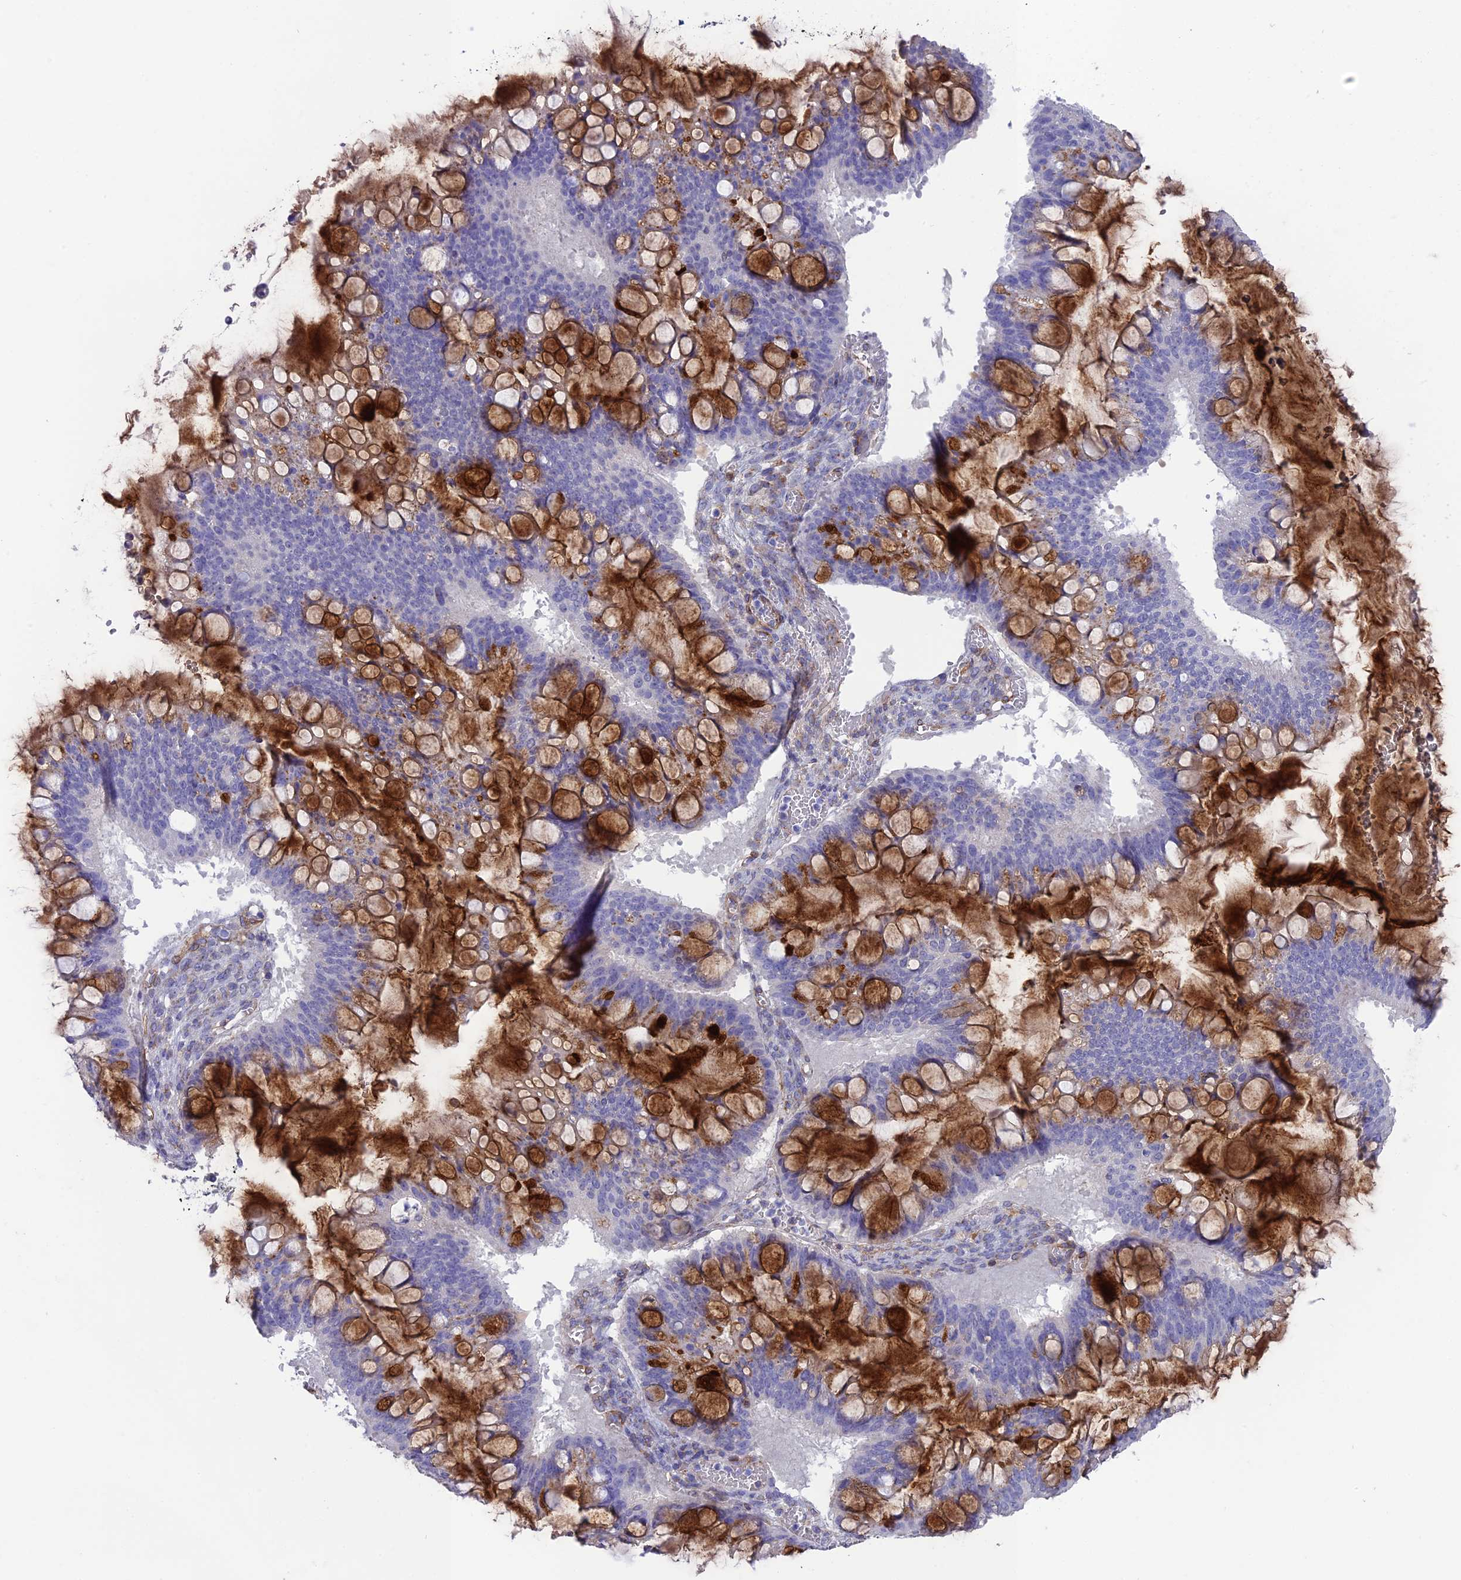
{"staining": {"intensity": "strong", "quantity": "25%-75%", "location": "cytoplasmic/membranous"}, "tissue": "ovarian cancer", "cell_type": "Tumor cells", "image_type": "cancer", "snomed": [{"axis": "morphology", "description": "Cystadenocarcinoma, mucinous, NOS"}, {"axis": "topography", "description": "Ovary"}], "caption": "Protein expression analysis of human ovarian cancer reveals strong cytoplasmic/membranous expression in approximately 25%-75% of tumor cells. (IHC, brightfield microscopy, high magnification).", "gene": "TNS1", "patient": {"sex": "female", "age": 73}}